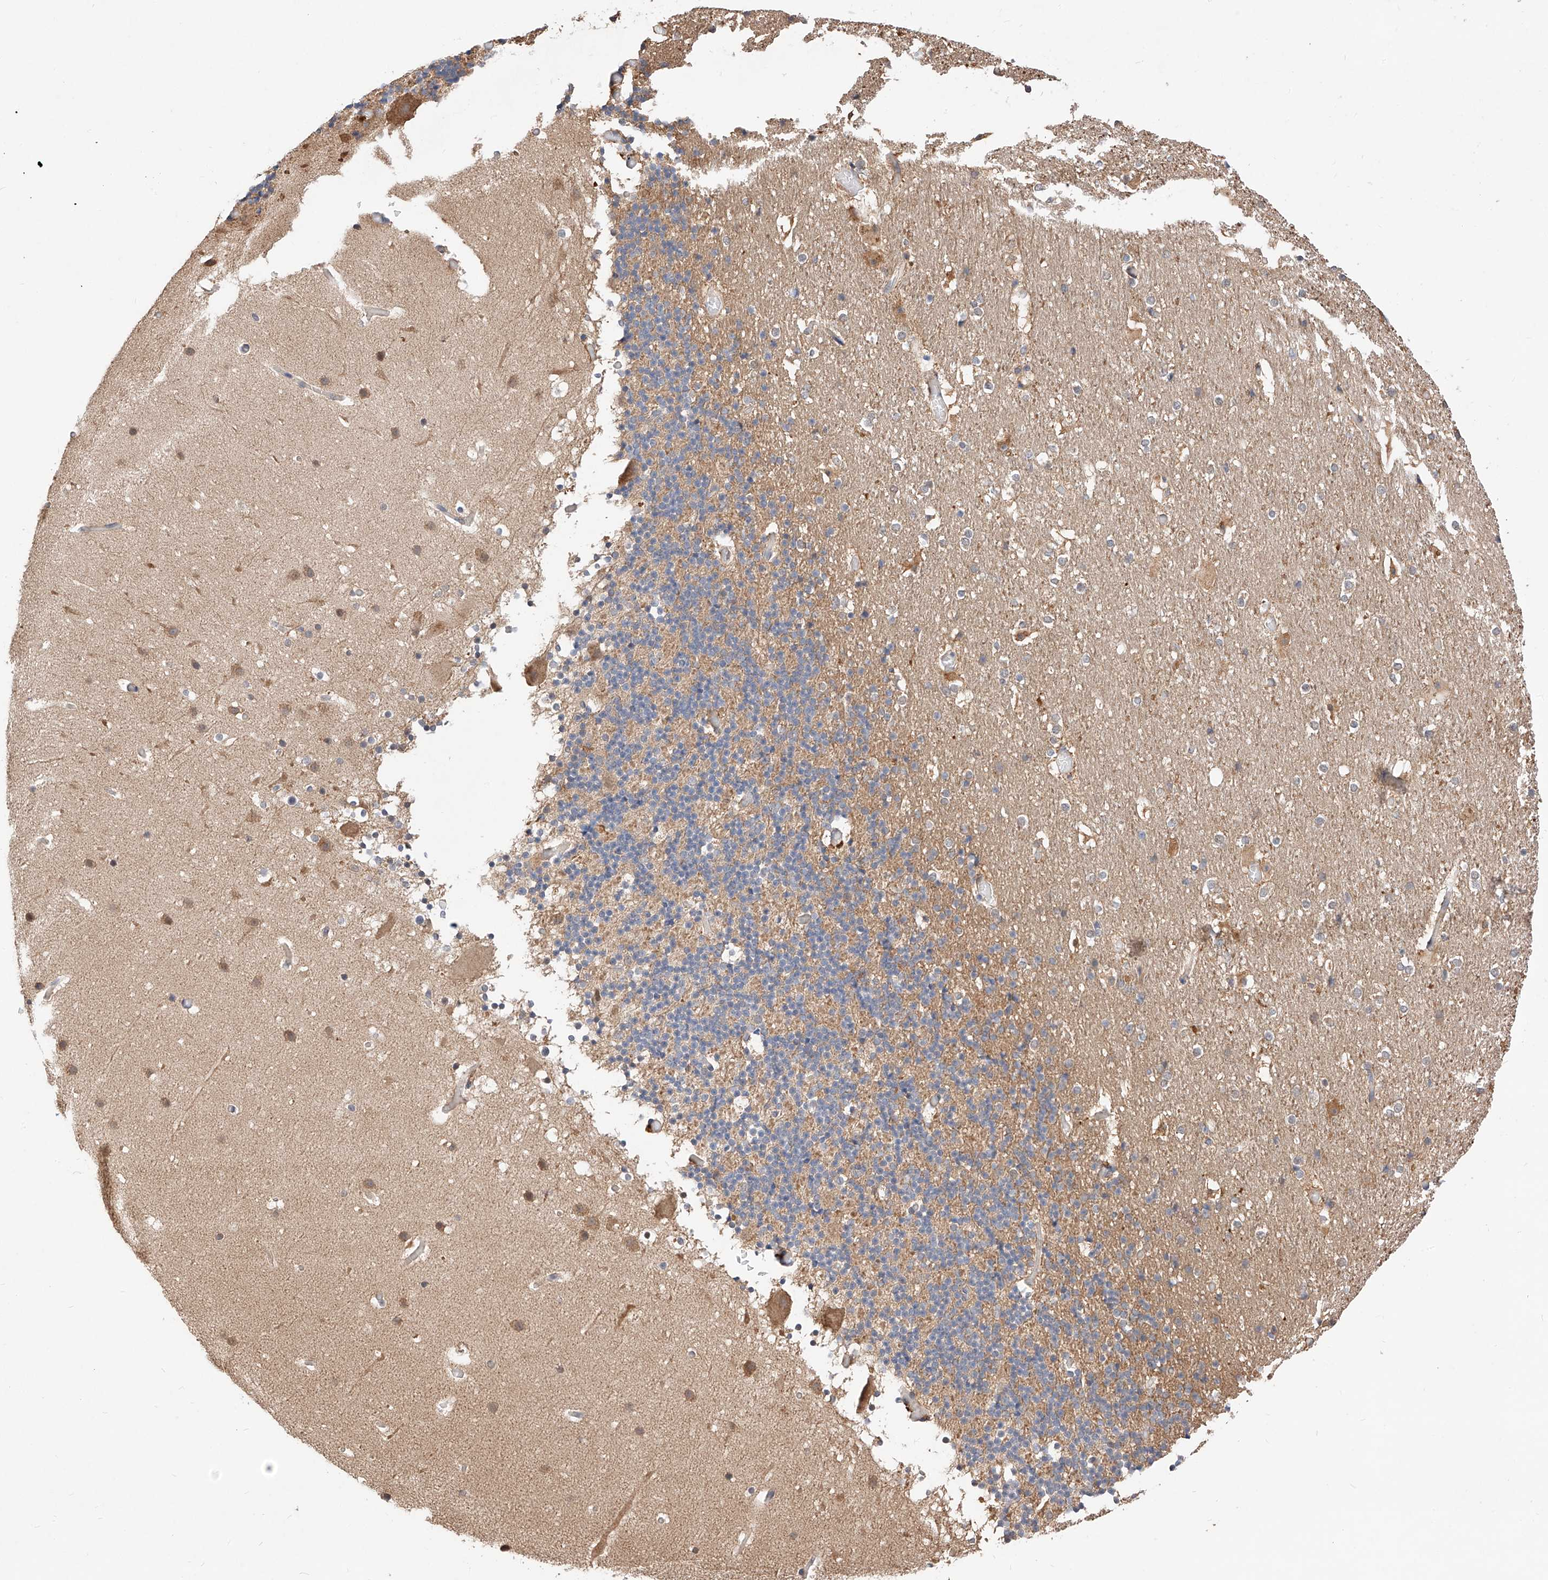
{"staining": {"intensity": "moderate", "quantity": "25%-75%", "location": "cytoplasmic/membranous"}, "tissue": "cerebellum", "cell_type": "Cells in granular layer", "image_type": "normal", "snomed": [{"axis": "morphology", "description": "Normal tissue, NOS"}, {"axis": "topography", "description": "Cerebellum"}], "caption": "An immunohistochemistry (IHC) micrograph of normal tissue is shown. Protein staining in brown labels moderate cytoplasmic/membranous positivity in cerebellum within cells in granular layer.", "gene": "ZSCAN4", "patient": {"sex": "male", "age": 57}}